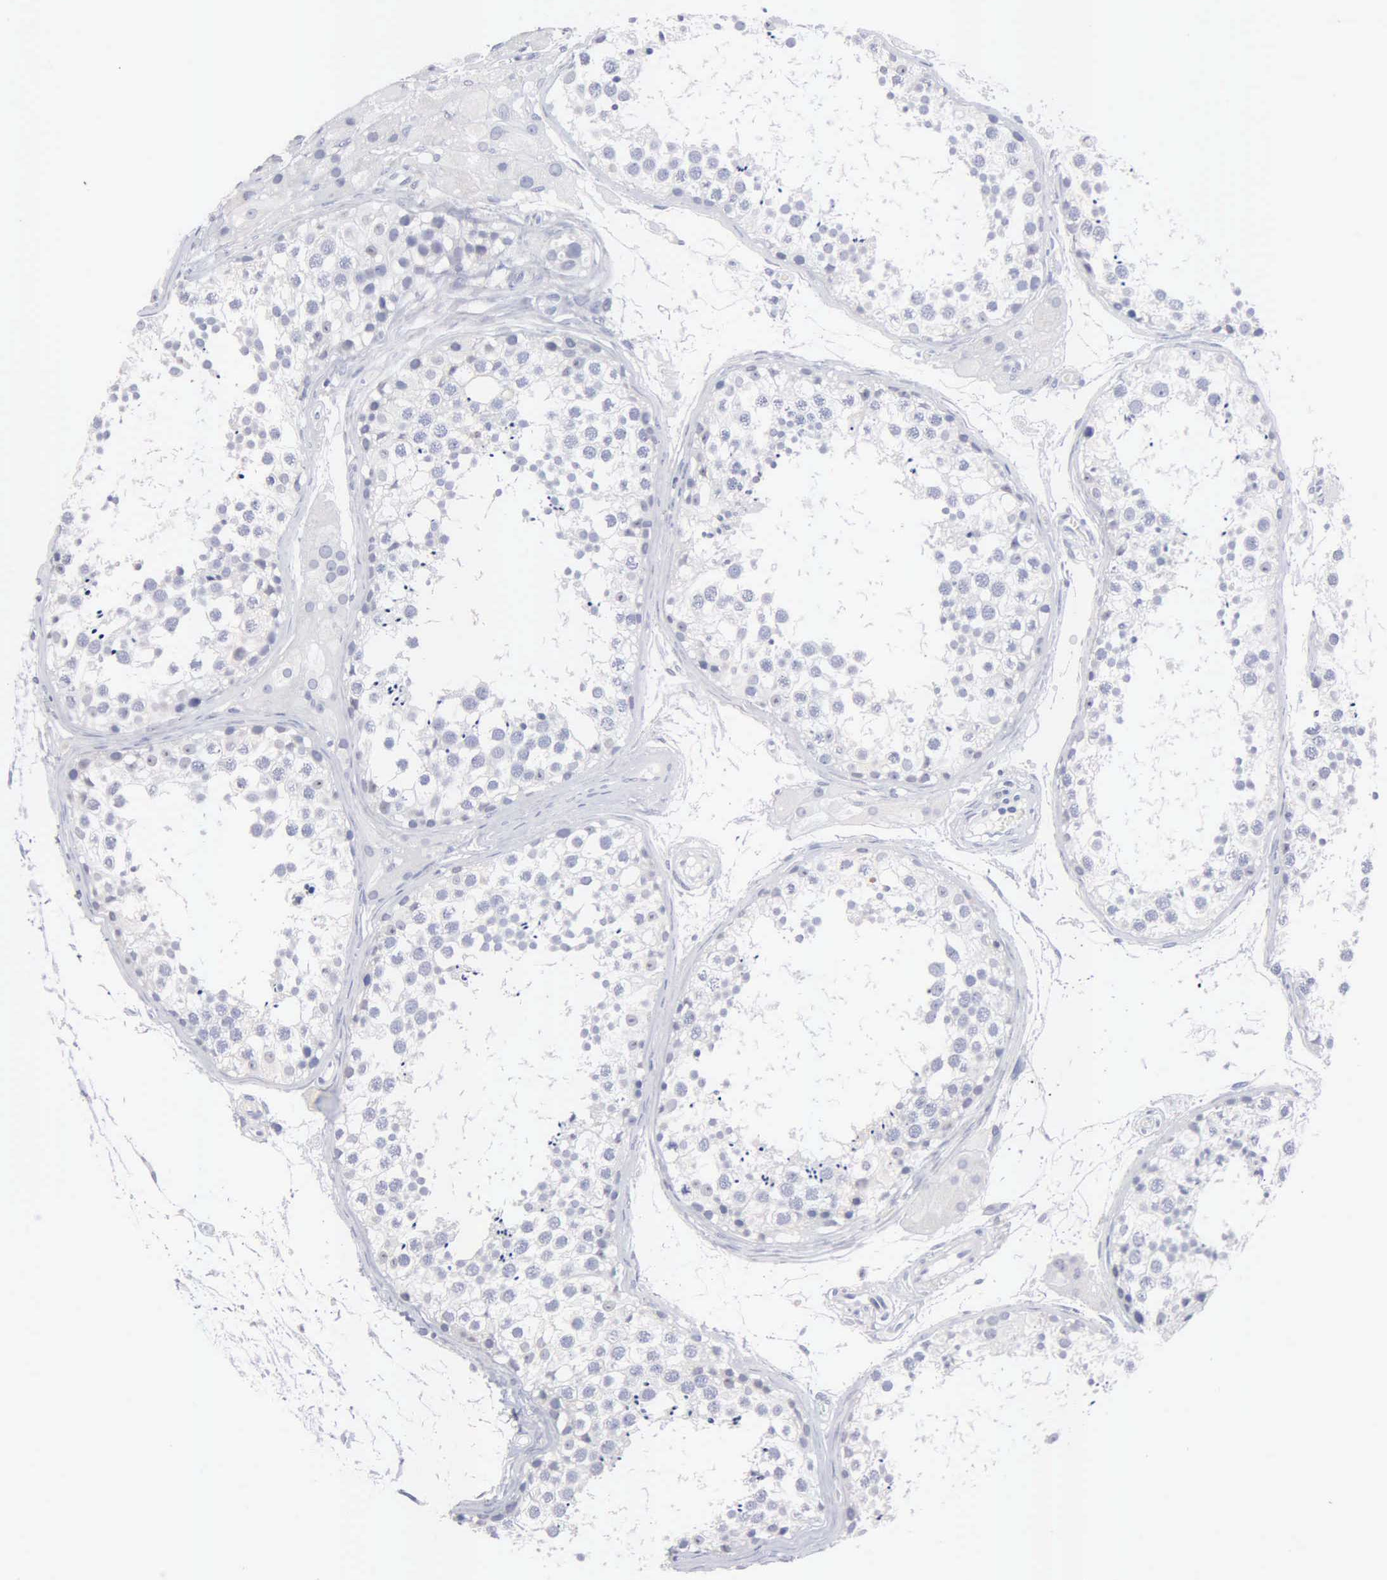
{"staining": {"intensity": "negative", "quantity": "none", "location": "none"}, "tissue": "testis", "cell_type": "Cells in seminiferous ducts", "image_type": "normal", "snomed": [{"axis": "morphology", "description": "Normal tissue, NOS"}, {"axis": "topography", "description": "Testis"}], "caption": "Immunohistochemistry histopathology image of benign human testis stained for a protein (brown), which shows no positivity in cells in seminiferous ducts.", "gene": "ASPHD2", "patient": {"sex": "male", "age": 57}}